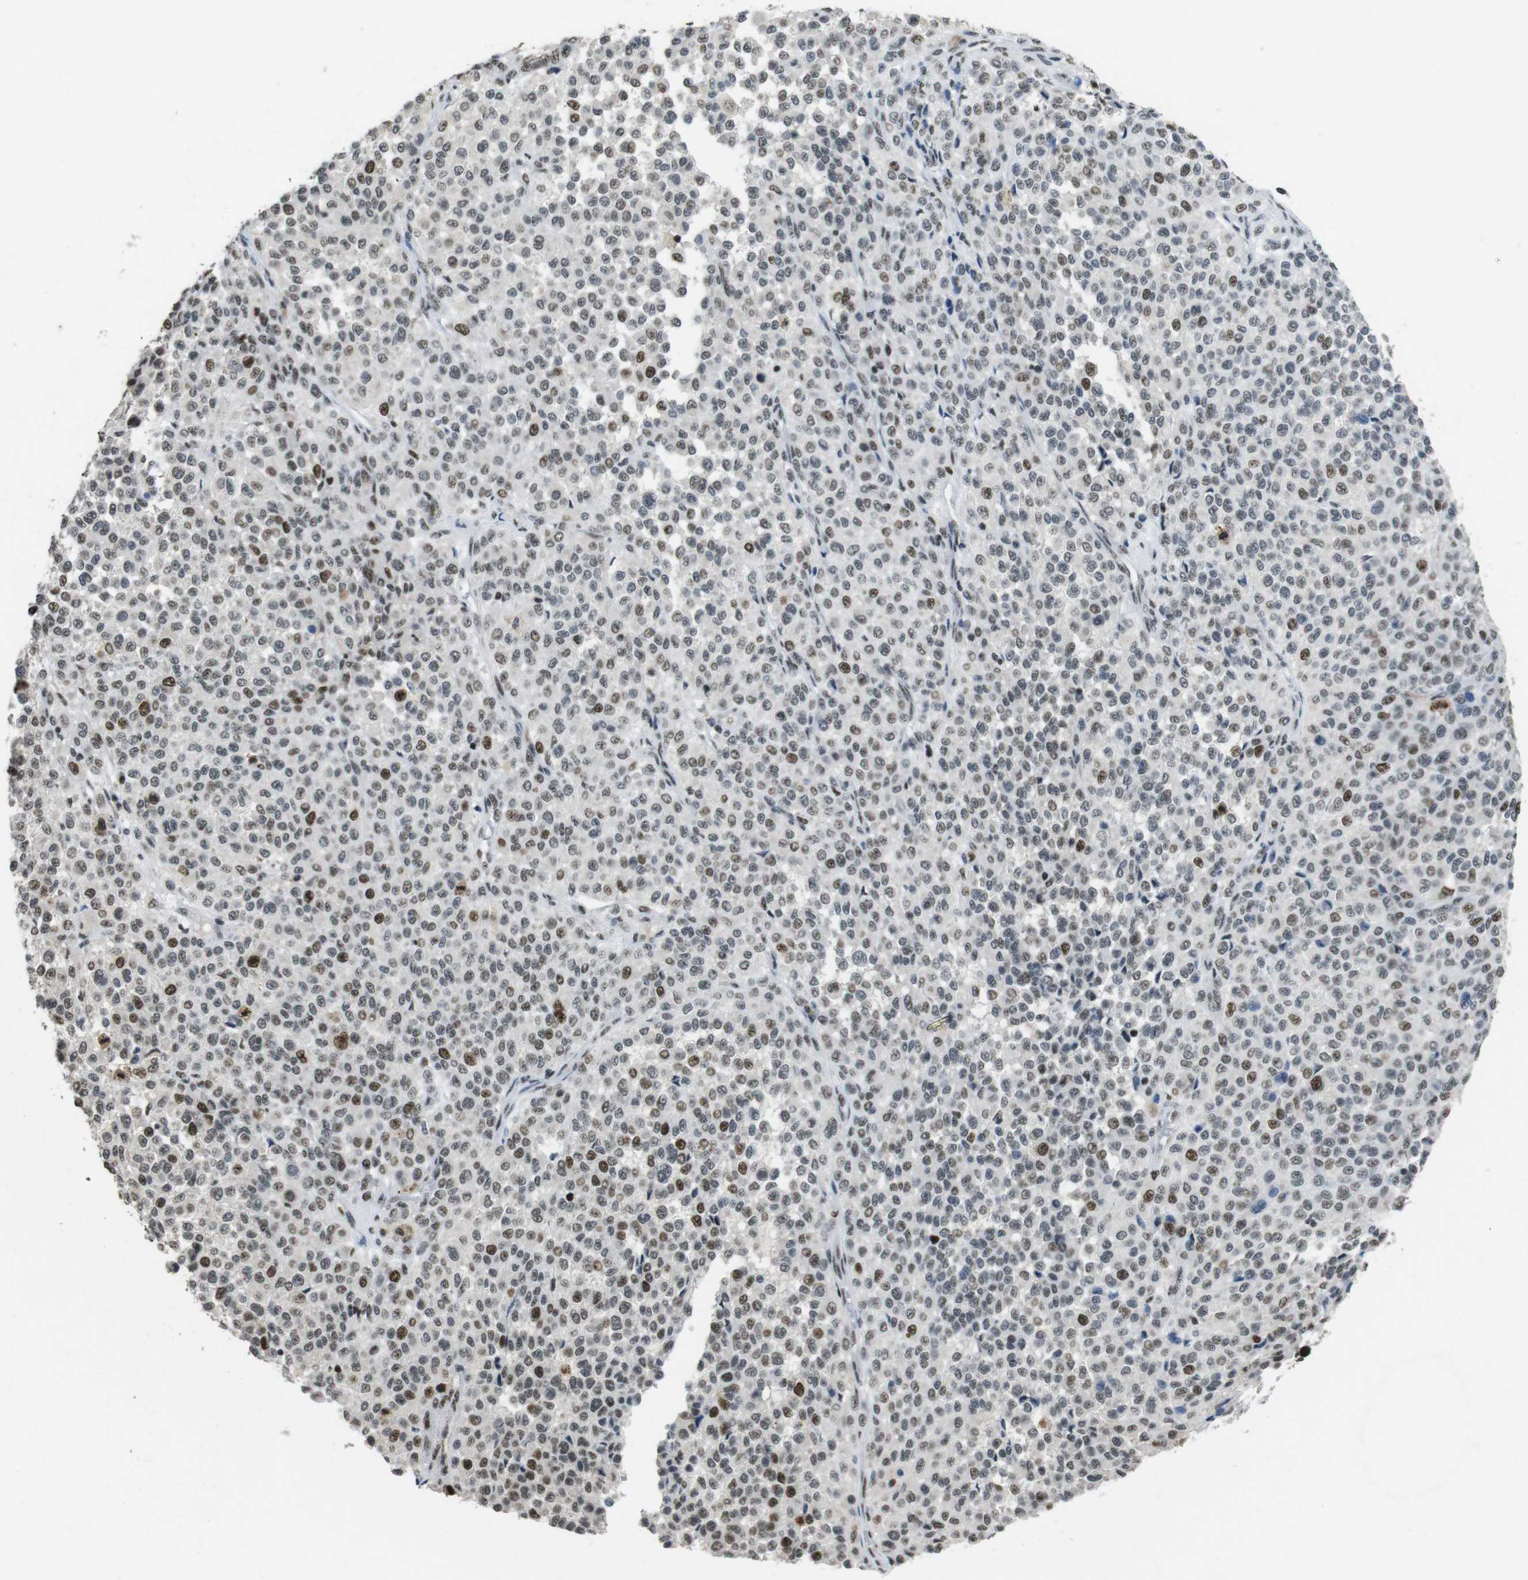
{"staining": {"intensity": "moderate", "quantity": "<25%", "location": "nuclear"}, "tissue": "melanoma", "cell_type": "Tumor cells", "image_type": "cancer", "snomed": [{"axis": "morphology", "description": "Malignant melanoma, Metastatic site"}, {"axis": "topography", "description": "Pancreas"}], "caption": "About <25% of tumor cells in human melanoma display moderate nuclear protein expression as visualized by brown immunohistochemical staining.", "gene": "CSNK2B", "patient": {"sex": "female", "age": 30}}